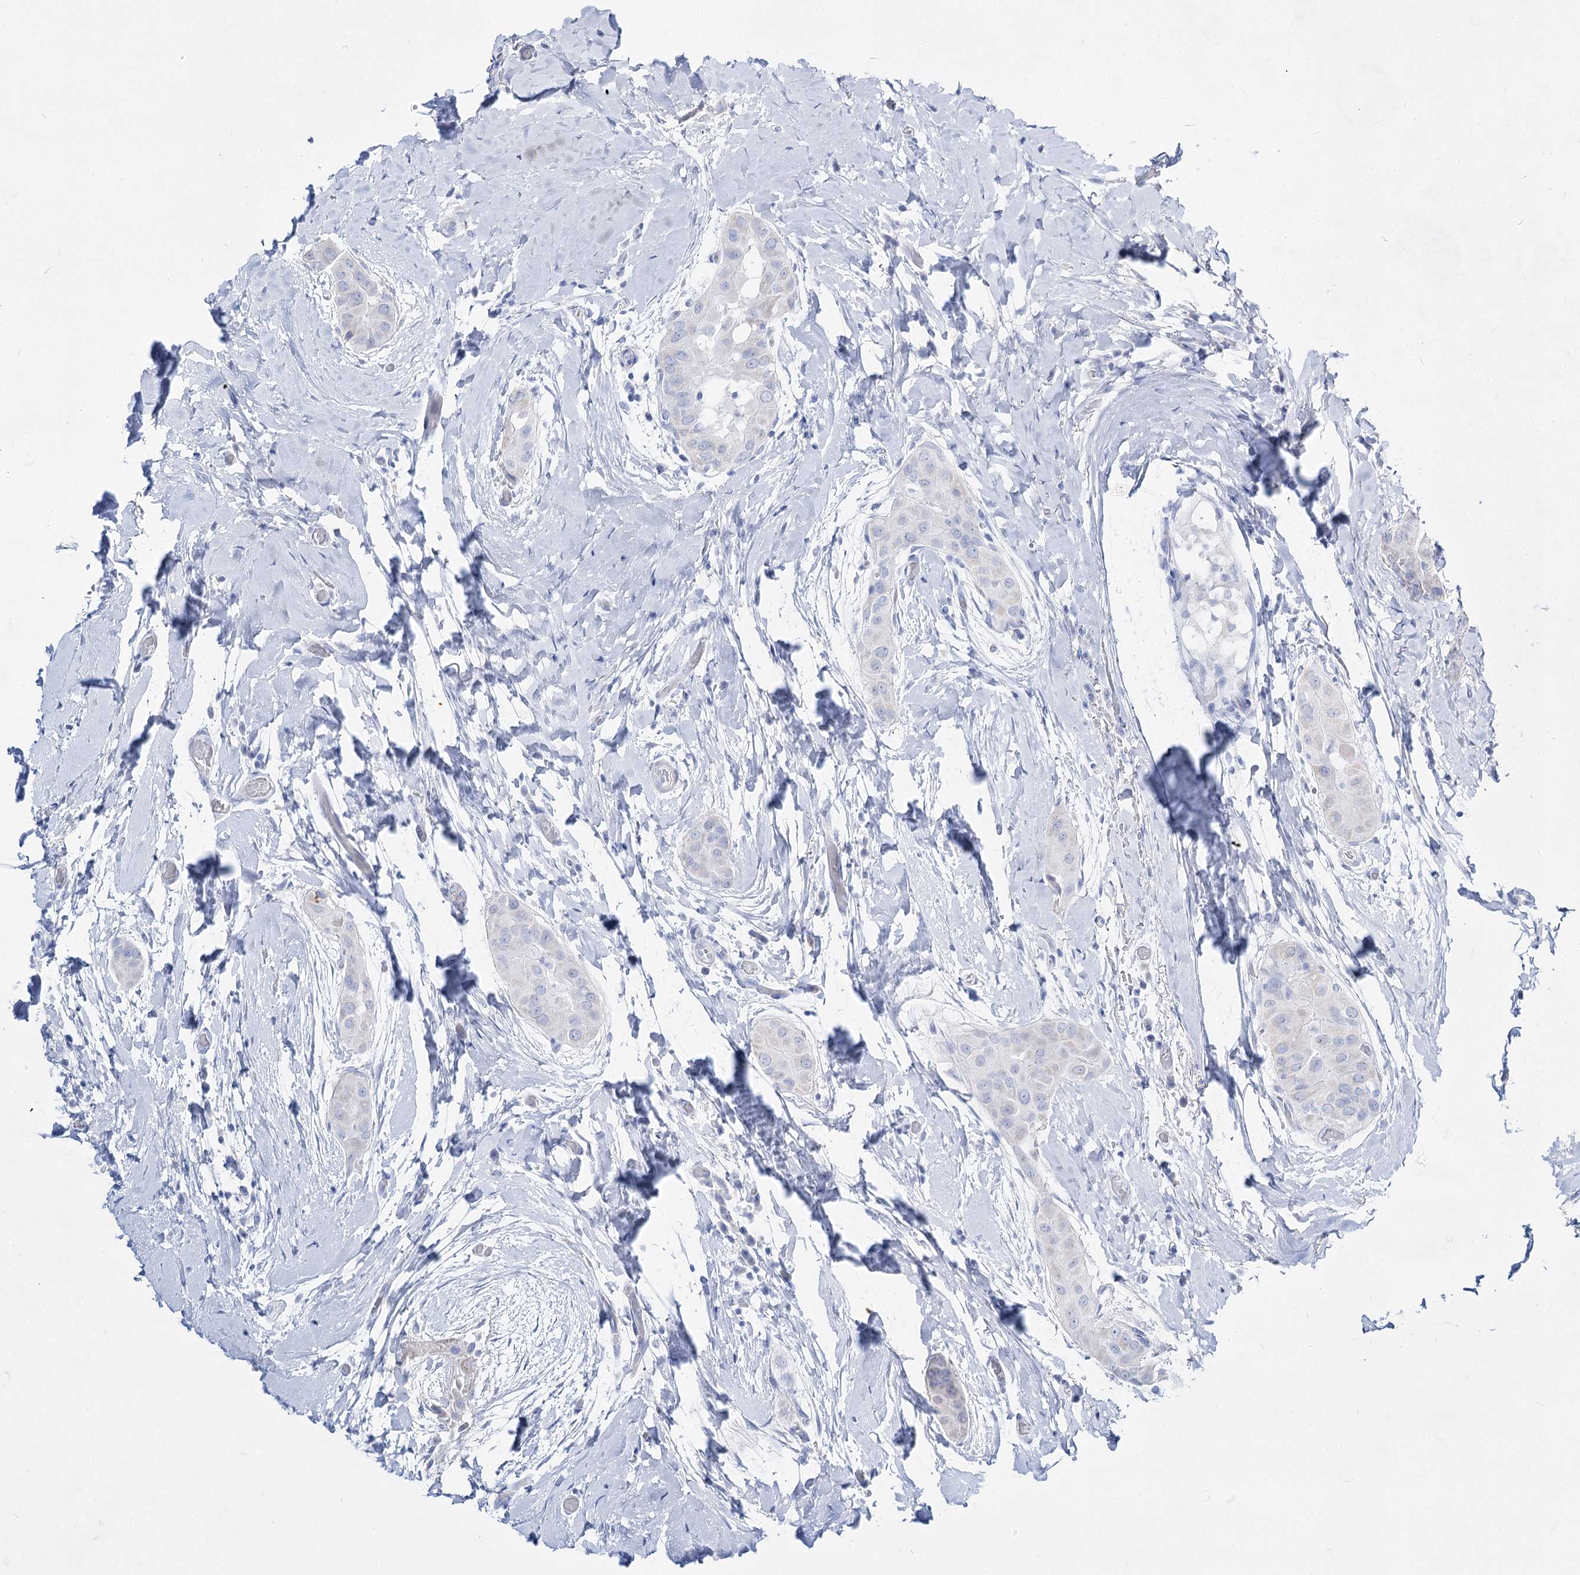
{"staining": {"intensity": "negative", "quantity": "none", "location": "none"}, "tissue": "thyroid cancer", "cell_type": "Tumor cells", "image_type": "cancer", "snomed": [{"axis": "morphology", "description": "Papillary adenocarcinoma, NOS"}, {"axis": "topography", "description": "Thyroid gland"}], "caption": "Tumor cells are negative for brown protein staining in thyroid cancer (papillary adenocarcinoma).", "gene": "ACRV1", "patient": {"sex": "male", "age": 33}}